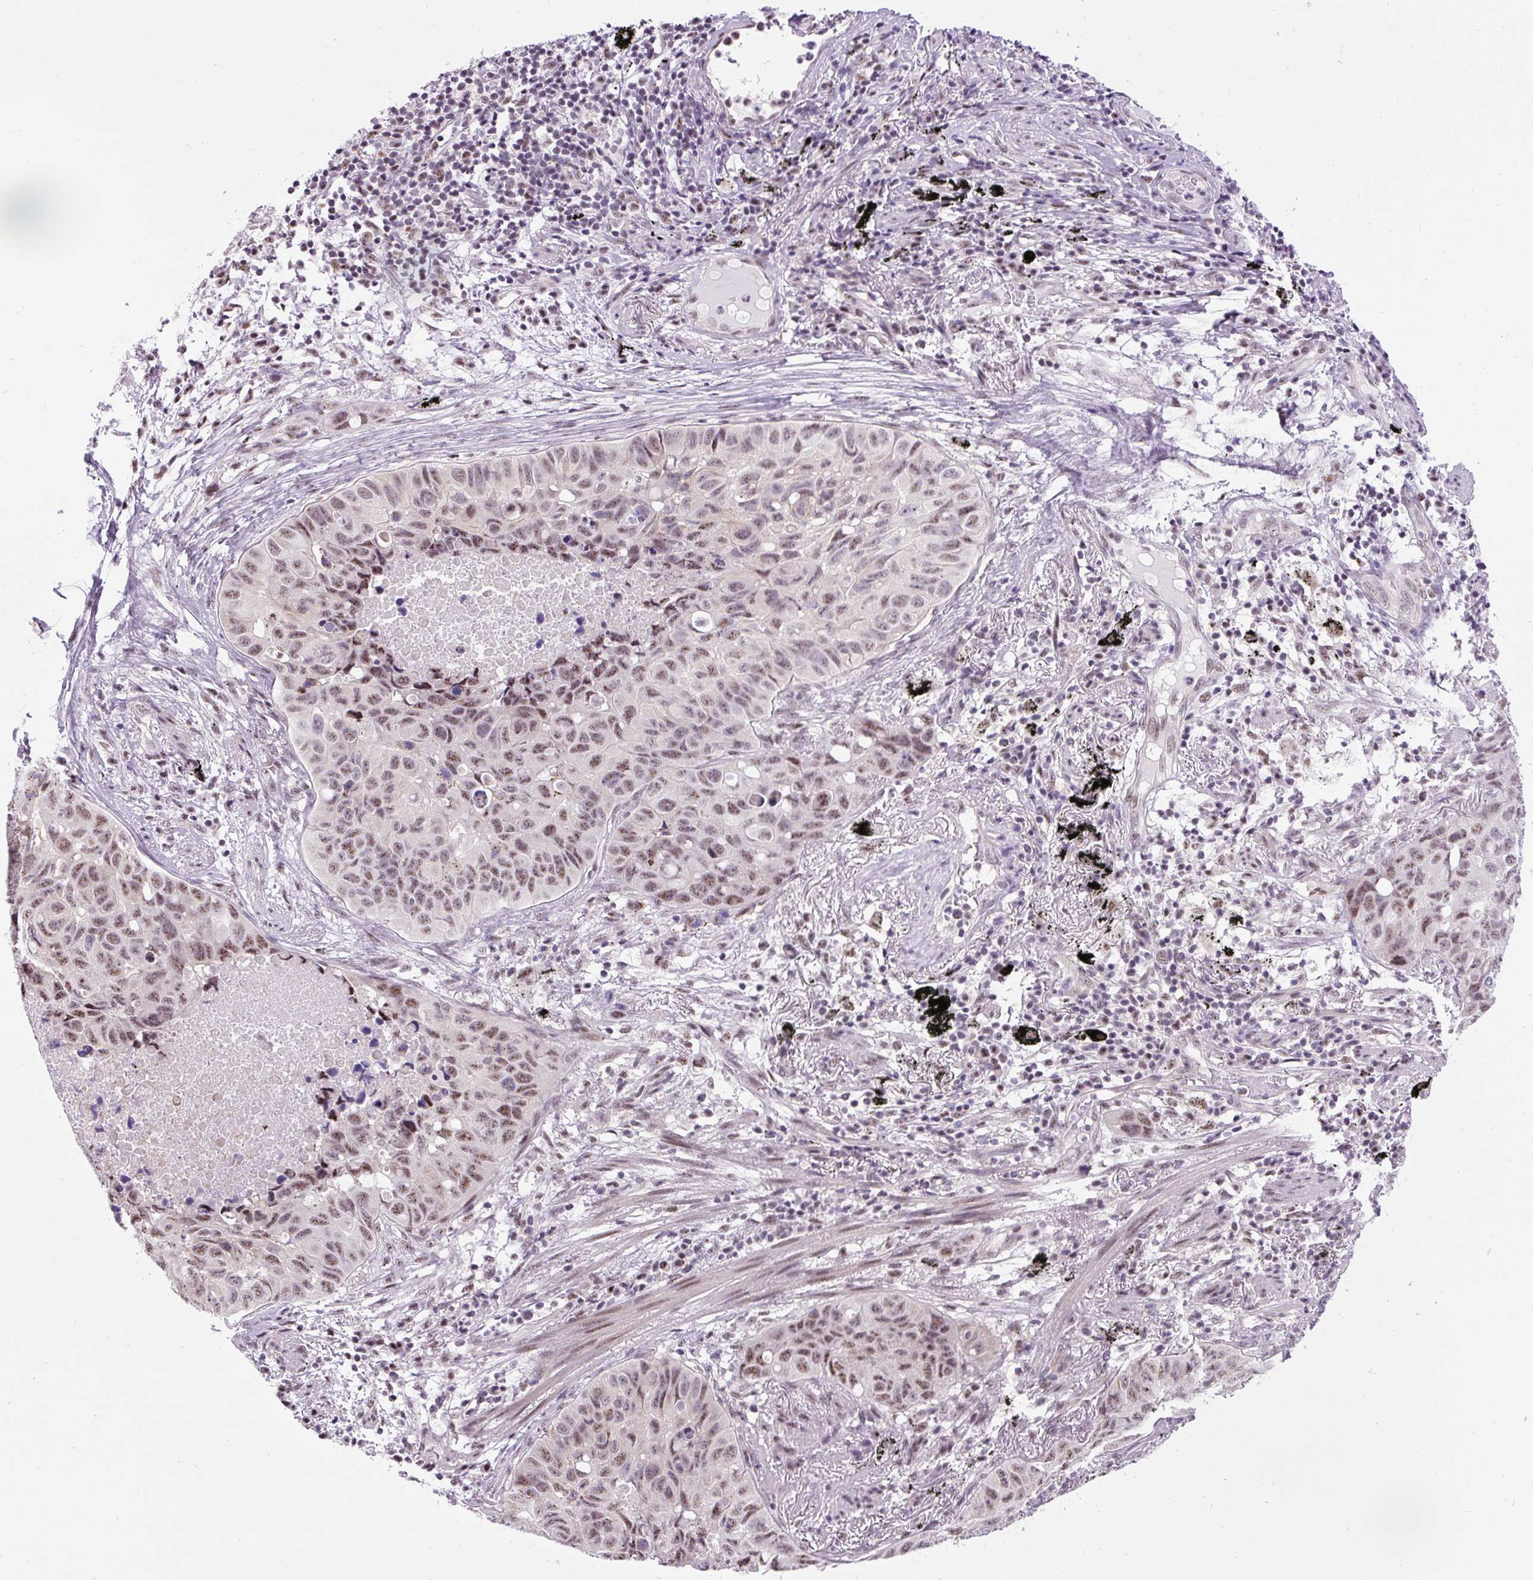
{"staining": {"intensity": "weak", "quantity": "25%-75%", "location": "nuclear"}, "tissue": "lung cancer", "cell_type": "Tumor cells", "image_type": "cancer", "snomed": [{"axis": "morphology", "description": "Squamous cell carcinoma, NOS"}, {"axis": "topography", "description": "Lung"}], "caption": "Immunohistochemistry histopathology image of lung squamous cell carcinoma stained for a protein (brown), which displays low levels of weak nuclear expression in about 25%-75% of tumor cells.", "gene": "SMC5", "patient": {"sex": "male", "age": 60}}